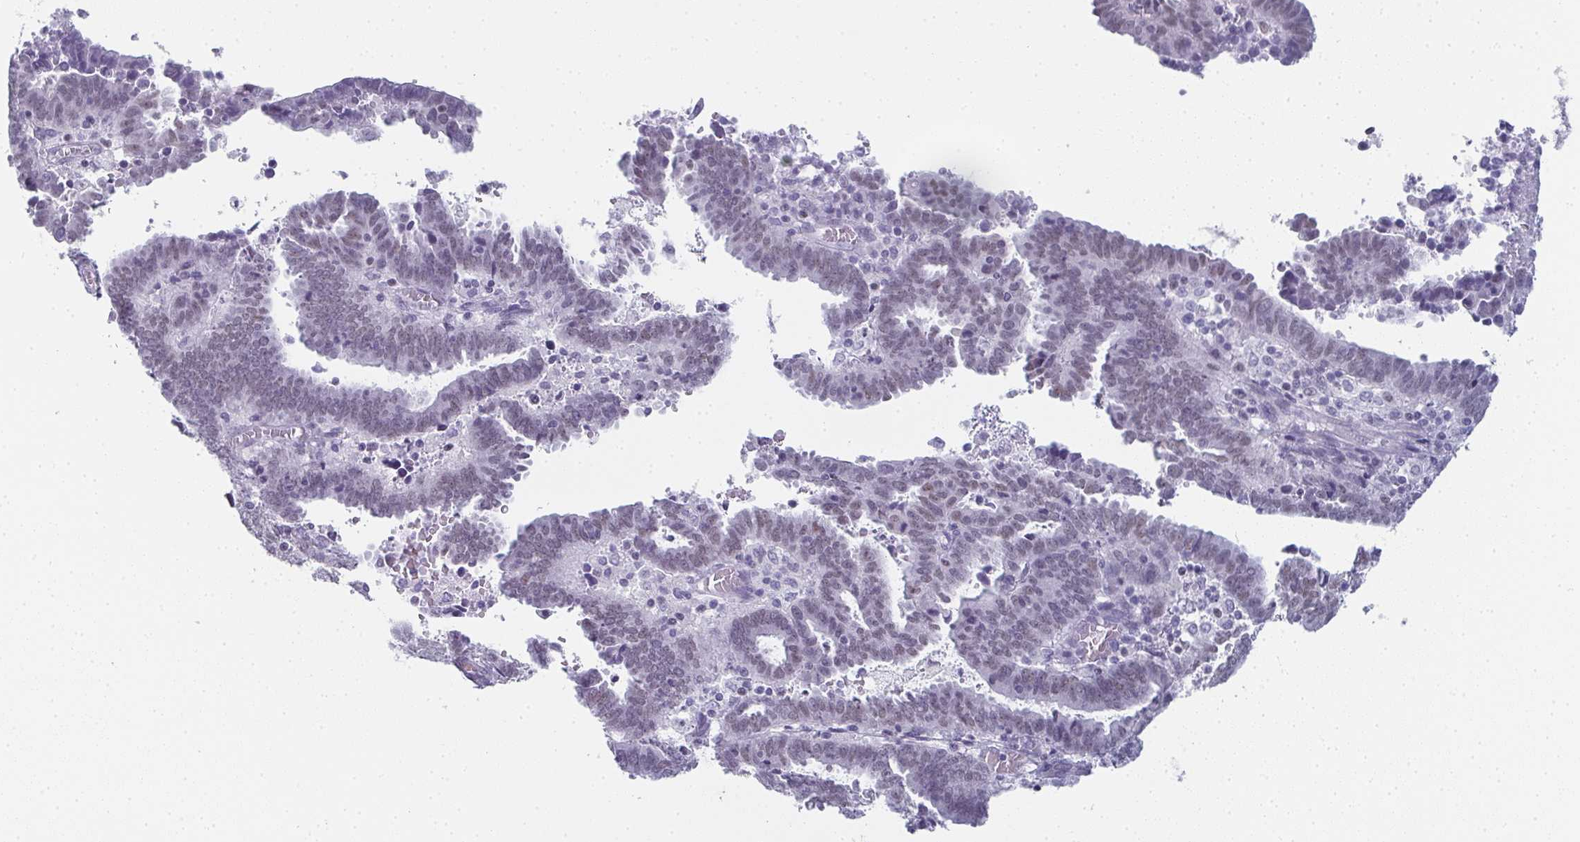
{"staining": {"intensity": "weak", "quantity": "<25%", "location": "nuclear"}, "tissue": "endometrial cancer", "cell_type": "Tumor cells", "image_type": "cancer", "snomed": [{"axis": "morphology", "description": "Adenocarcinoma, NOS"}, {"axis": "topography", "description": "Uterus"}], "caption": "Endometrial cancer was stained to show a protein in brown. There is no significant positivity in tumor cells.", "gene": "PYCR3", "patient": {"sex": "female", "age": 83}}